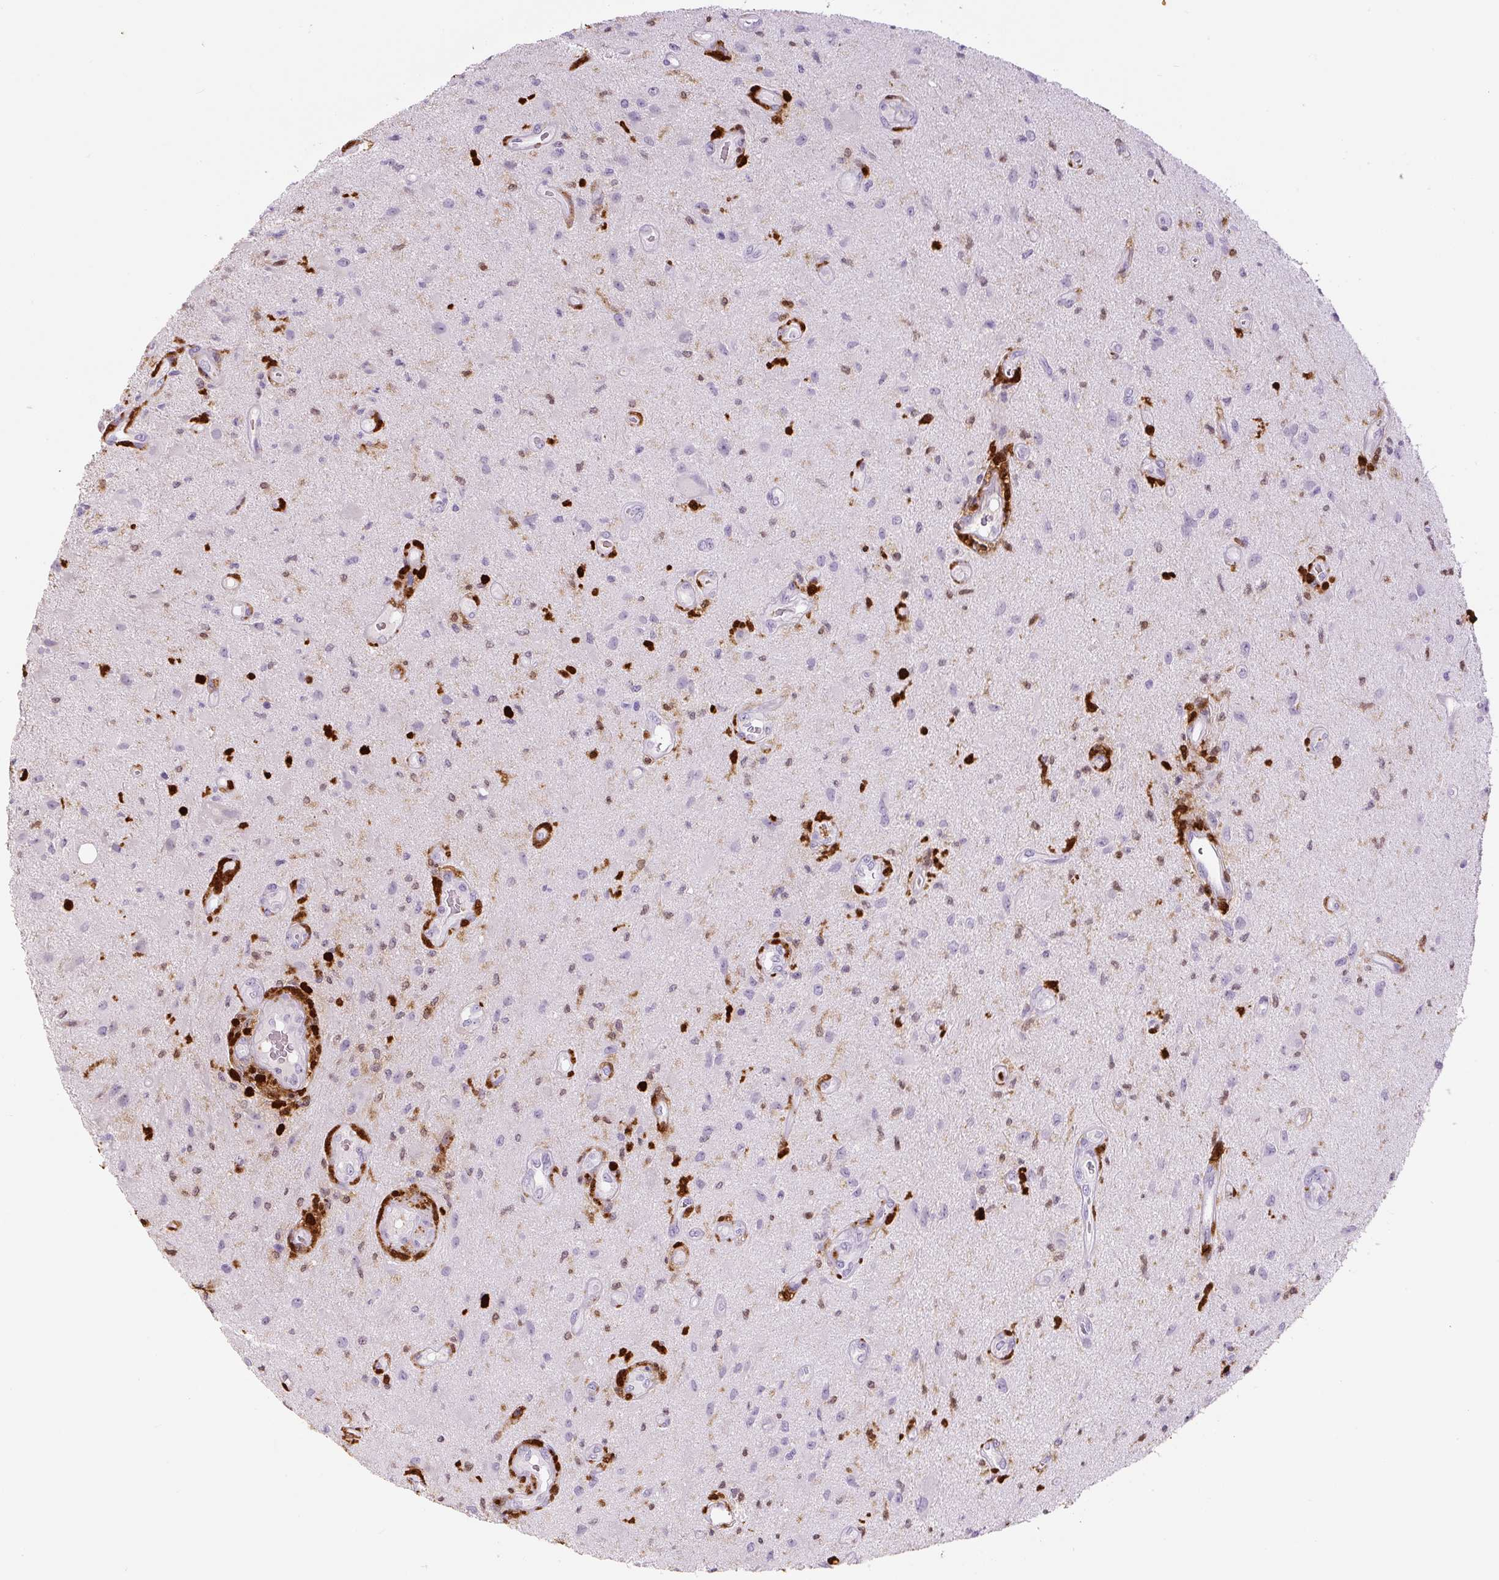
{"staining": {"intensity": "negative", "quantity": "none", "location": "none"}, "tissue": "glioma", "cell_type": "Tumor cells", "image_type": "cancer", "snomed": [{"axis": "morphology", "description": "Glioma, malignant, High grade"}, {"axis": "topography", "description": "Brain"}], "caption": "High power microscopy histopathology image of an IHC image of high-grade glioma (malignant), revealing no significant positivity in tumor cells. Nuclei are stained in blue.", "gene": "S100A4", "patient": {"sex": "male", "age": 67}}